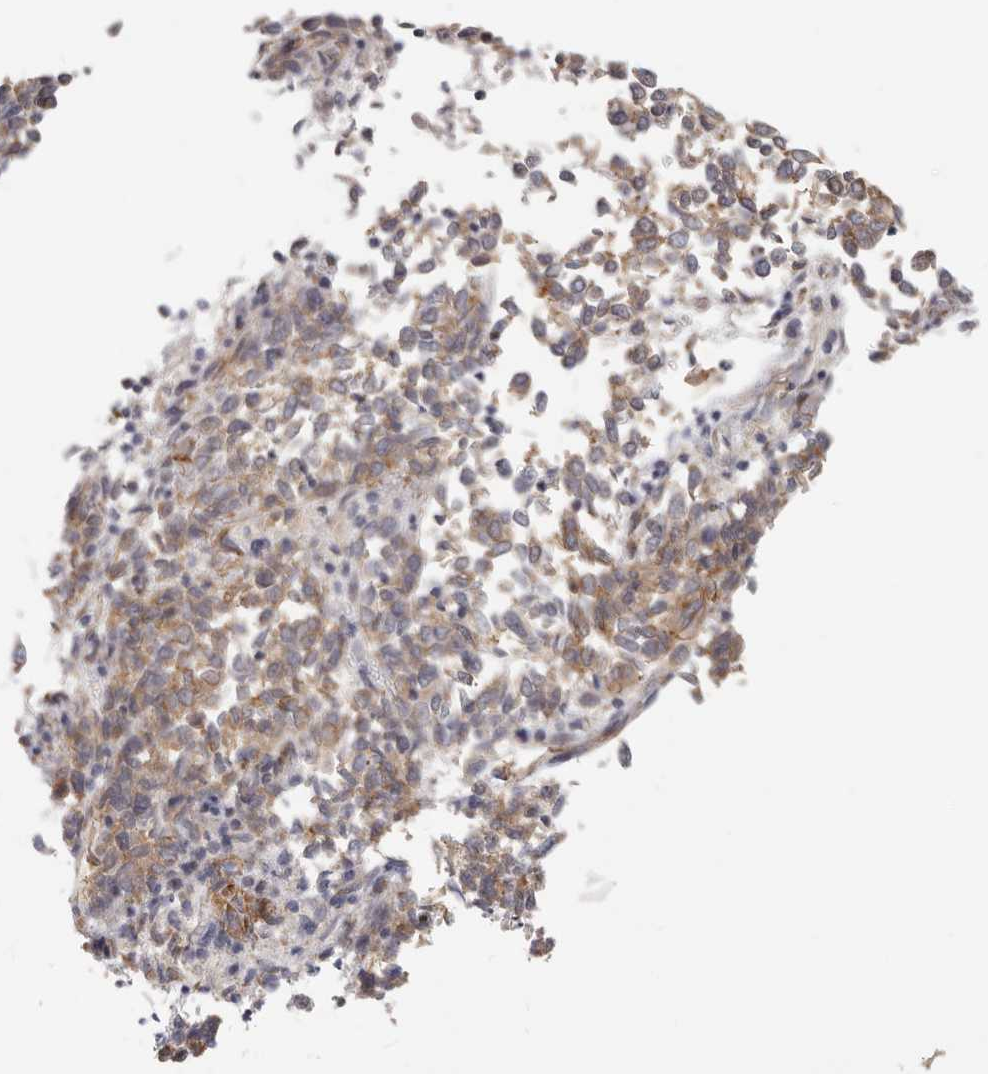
{"staining": {"intensity": "moderate", "quantity": "25%-75%", "location": "cytoplasmic/membranous"}, "tissue": "endometrial cancer", "cell_type": "Tumor cells", "image_type": "cancer", "snomed": [{"axis": "morphology", "description": "Adenocarcinoma, NOS"}, {"axis": "topography", "description": "Endometrium"}], "caption": "This photomicrograph shows immunohistochemistry staining of adenocarcinoma (endometrial), with medium moderate cytoplasmic/membranous expression in approximately 25%-75% of tumor cells.", "gene": "AFDN", "patient": {"sex": "female", "age": 80}}